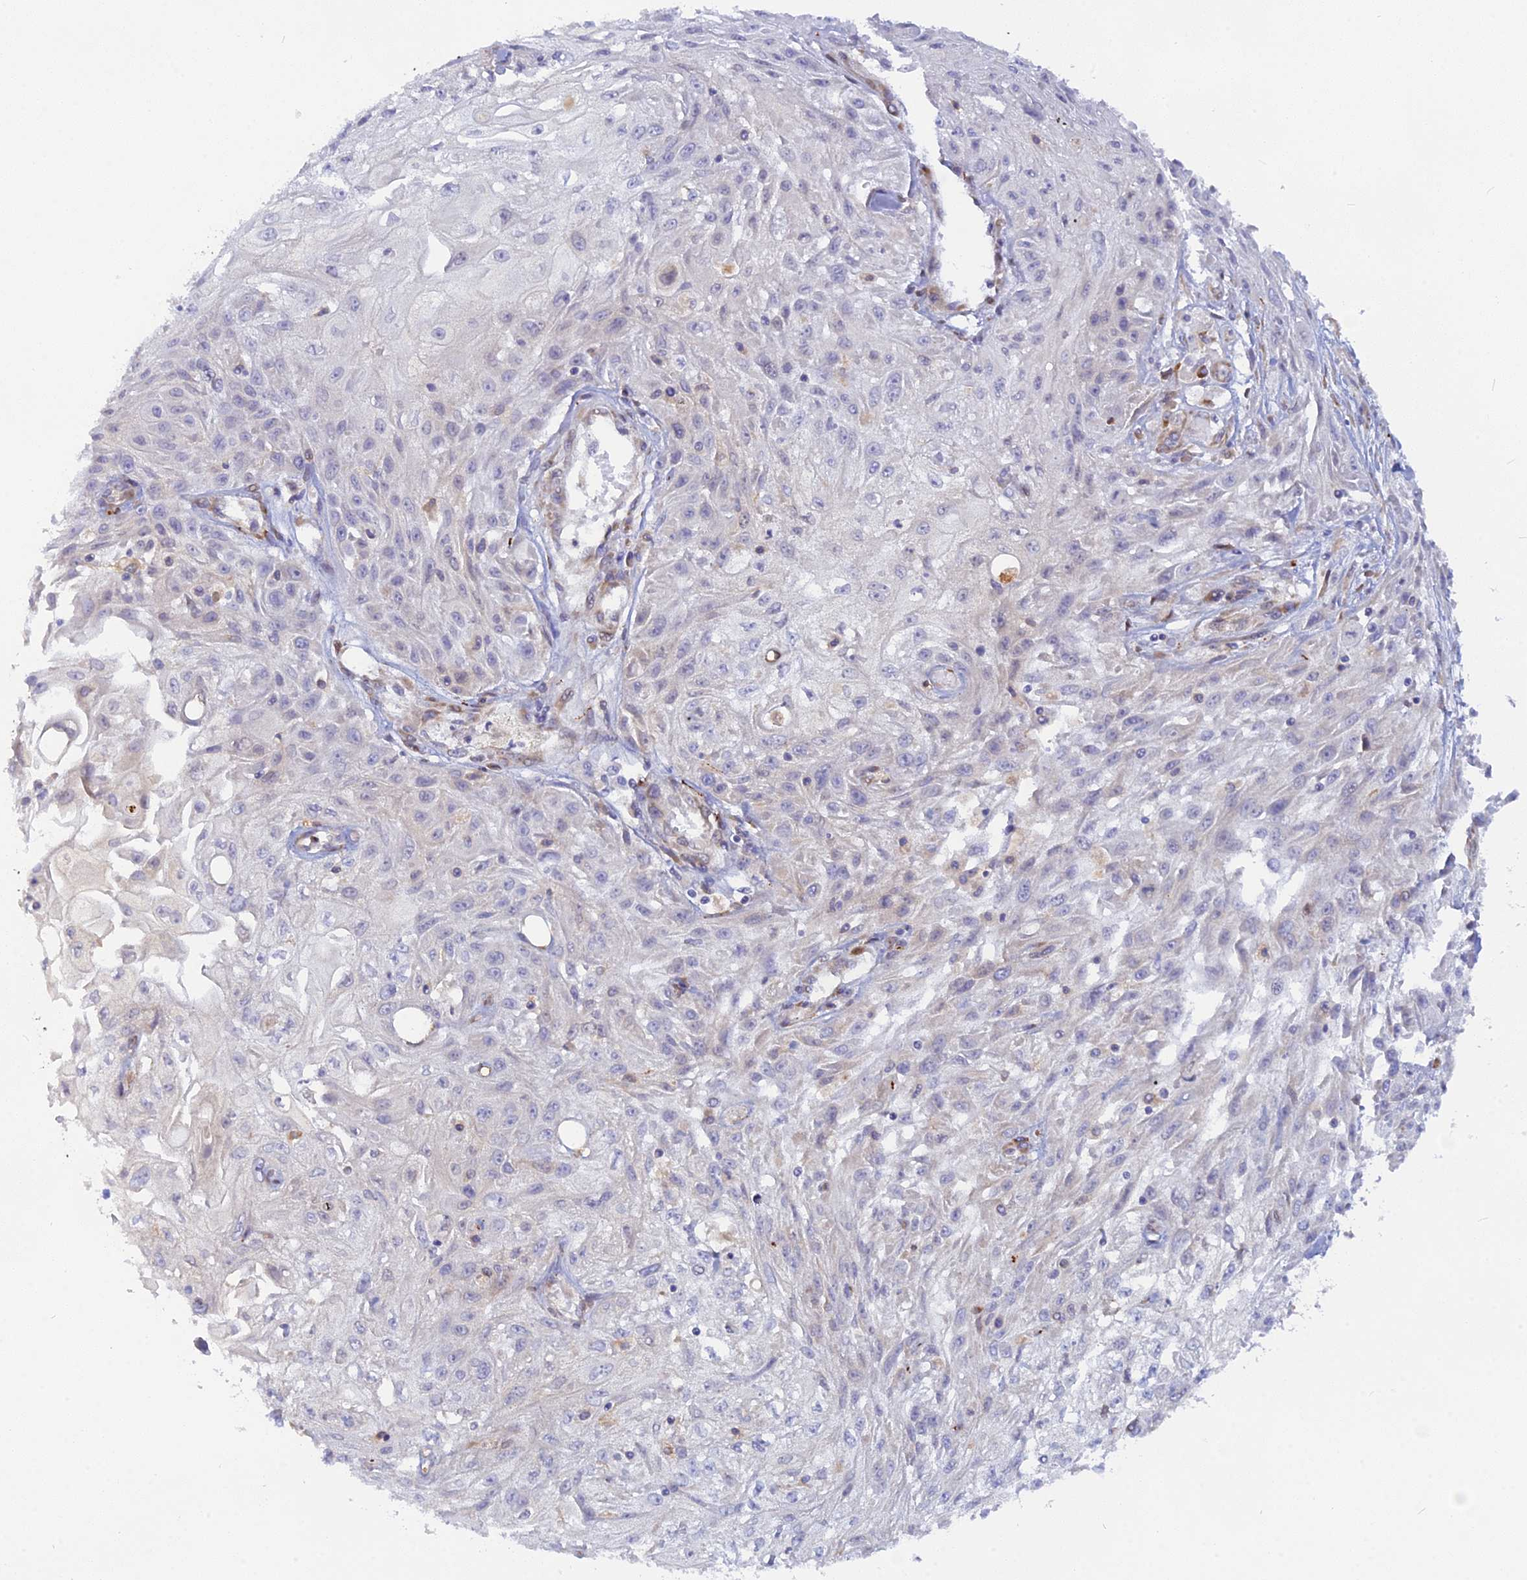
{"staining": {"intensity": "negative", "quantity": "none", "location": "none"}, "tissue": "skin cancer", "cell_type": "Tumor cells", "image_type": "cancer", "snomed": [{"axis": "morphology", "description": "Squamous cell carcinoma, NOS"}, {"axis": "morphology", "description": "Squamous cell carcinoma, metastatic, NOS"}, {"axis": "topography", "description": "Skin"}, {"axis": "topography", "description": "Lymph node"}], "caption": "Tumor cells show no significant protein positivity in skin cancer (squamous cell carcinoma).", "gene": "TLCD1", "patient": {"sex": "male", "age": 75}}